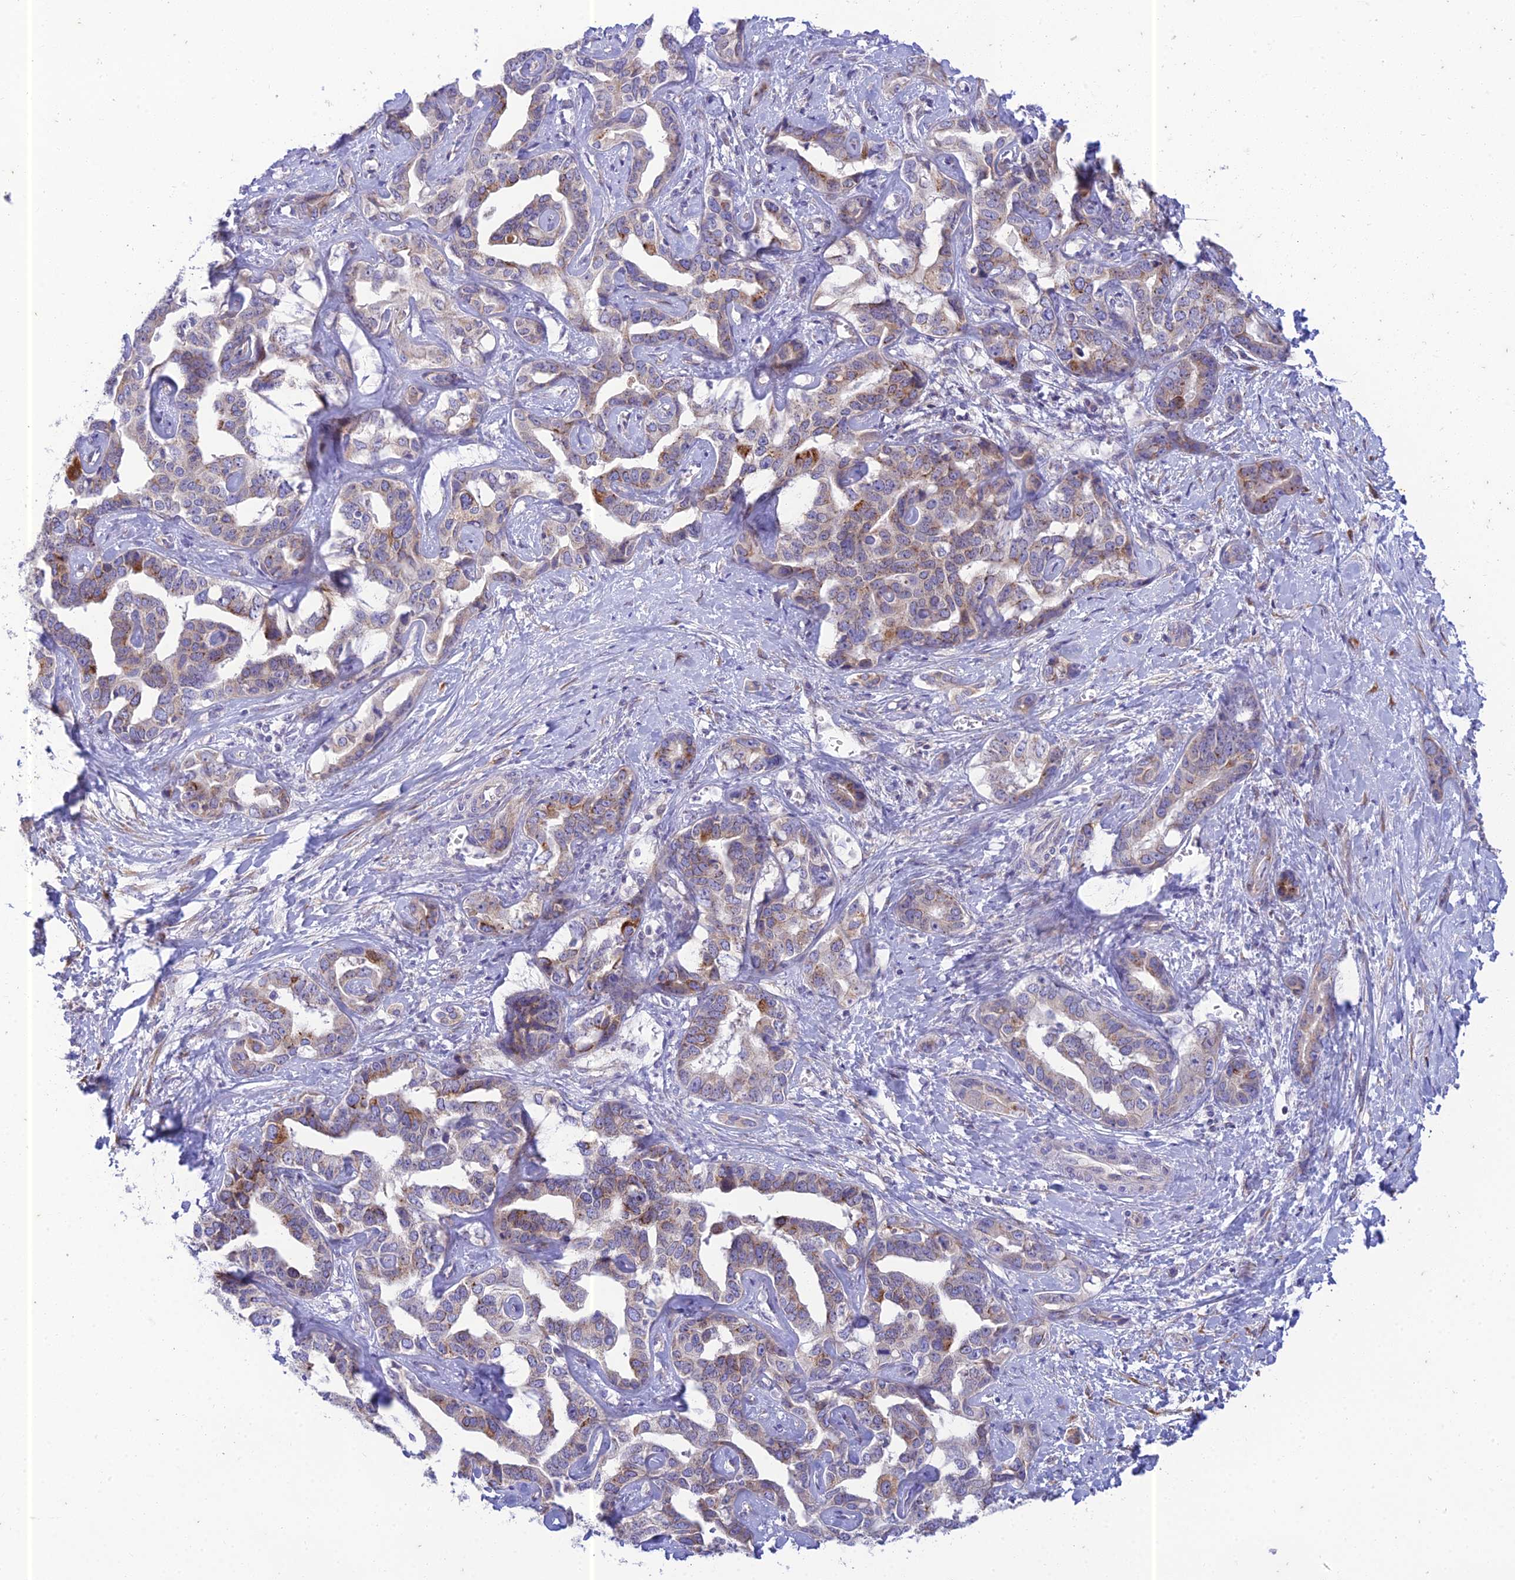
{"staining": {"intensity": "moderate", "quantity": "<25%", "location": "cytoplasmic/membranous"}, "tissue": "liver cancer", "cell_type": "Tumor cells", "image_type": "cancer", "snomed": [{"axis": "morphology", "description": "Cholangiocarcinoma"}, {"axis": "topography", "description": "Liver"}], "caption": "IHC (DAB (3,3'-diaminobenzidine)) staining of liver cancer (cholangiocarcinoma) reveals moderate cytoplasmic/membranous protein staining in about <25% of tumor cells.", "gene": "PTCD2", "patient": {"sex": "male", "age": 59}}